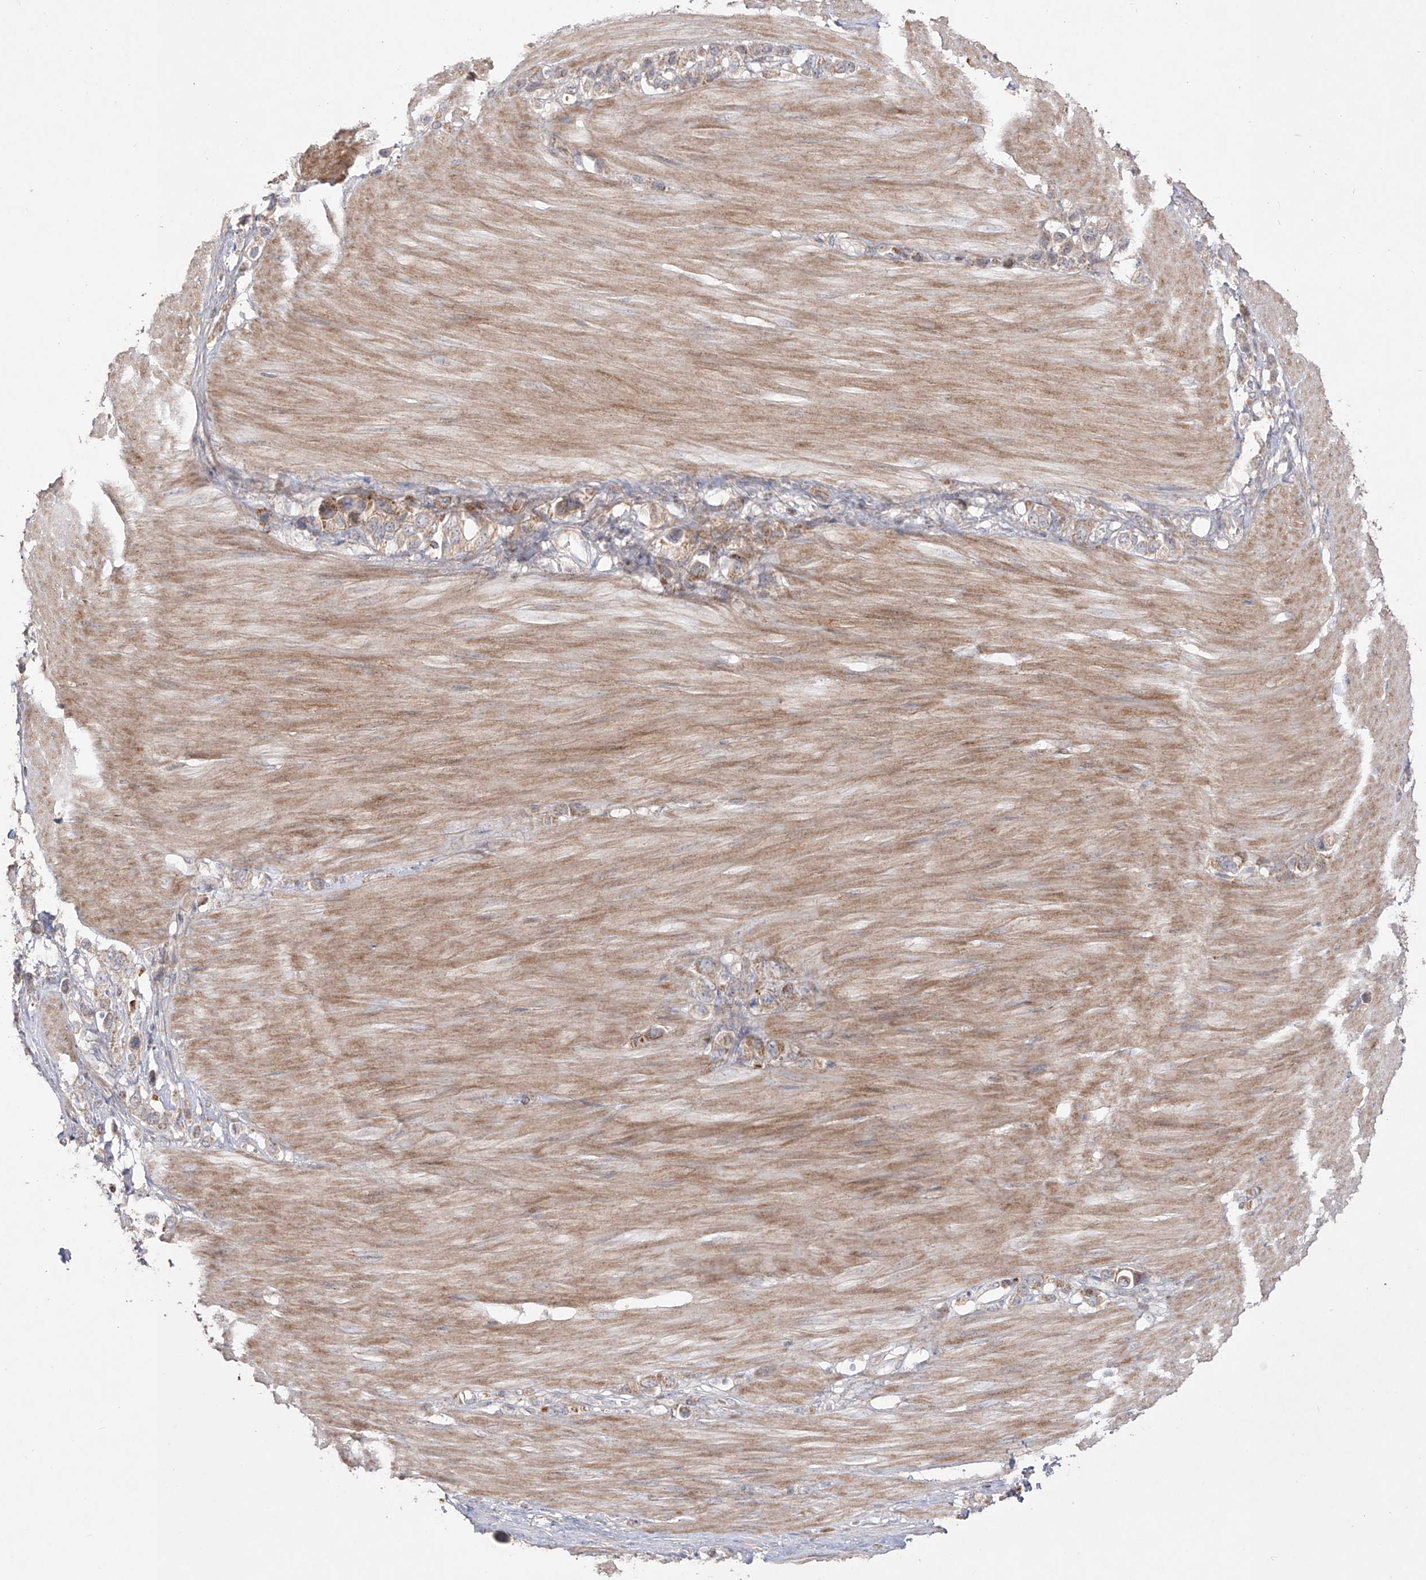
{"staining": {"intensity": "weak", "quantity": "25%-75%", "location": "cytoplasmic/membranous"}, "tissue": "stomach cancer", "cell_type": "Tumor cells", "image_type": "cancer", "snomed": [{"axis": "morphology", "description": "Adenocarcinoma, NOS"}, {"axis": "topography", "description": "Stomach"}], "caption": "A brown stain highlights weak cytoplasmic/membranous positivity of a protein in human stomach cancer (adenocarcinoma) tumor cells. The staining was performed using DAB (3,3'-diaminobenzidine), with brown indicating positive protein expression. Nuclei are stained blue with hematoxylin.", "gene": "YKT6", "patient": {"sex": "female", "age": 65}}